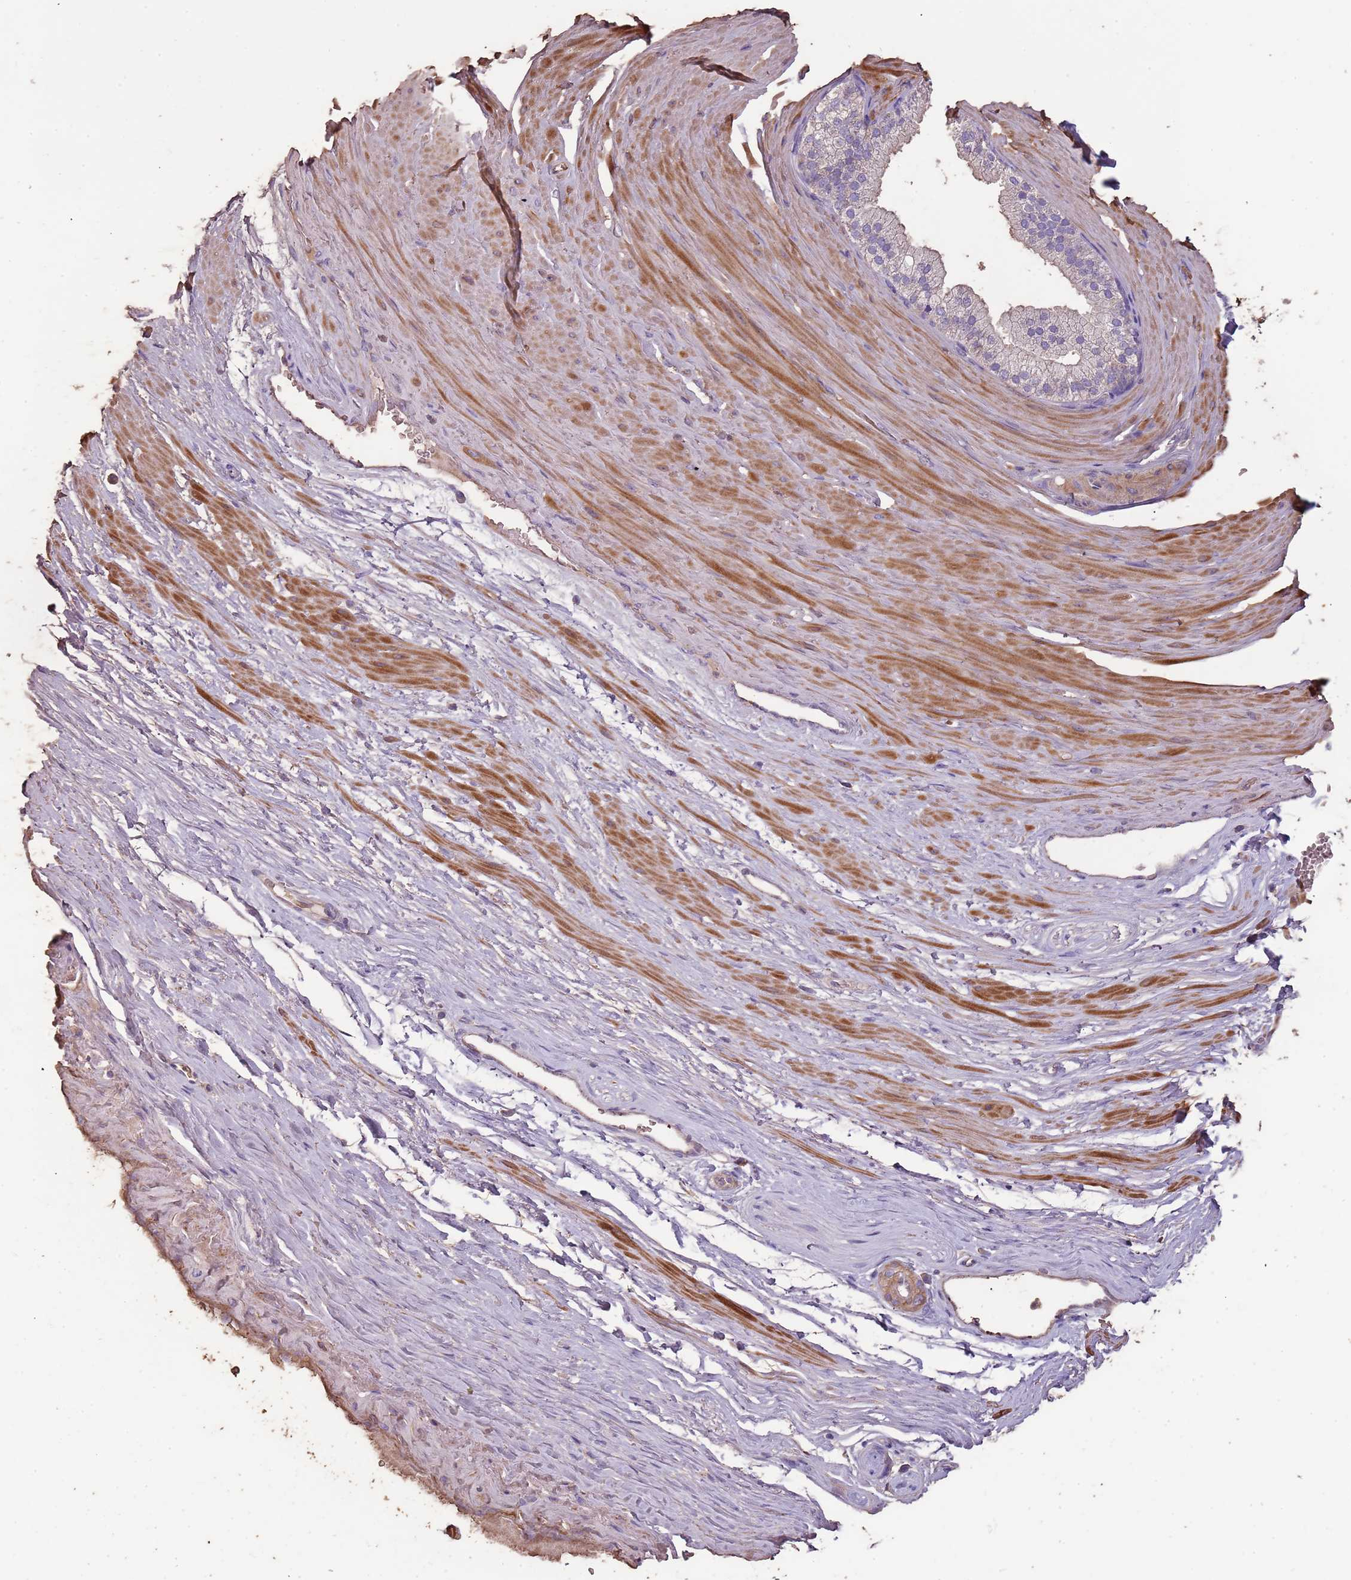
{"staining": {"intensity": "weak", "quantity": "25%-75%", "location": "cytoplasmic/membranous"}, "tissue": "adipose tissue", "cell_type": "Adipocytes", "image_type": "normal", "snomed": [{"axis": "morphology", "description": "Normal tissue, NOS"}, {"axis": "morphology", "description": "Adenocarcinoma, Low grade"}, {"axis": "topography", "description": "Prostate"}, {"axis": "topography", "description": "Peripheral nerve tissue"}], "caption": "Protein expression analysis of benign human adipose tissue reveals weak cytoplasmic/membranous positivity in about 25%-75% of adipocytes.", "gene": "FECH", "patient": {"sex": "male", "age": 63}}